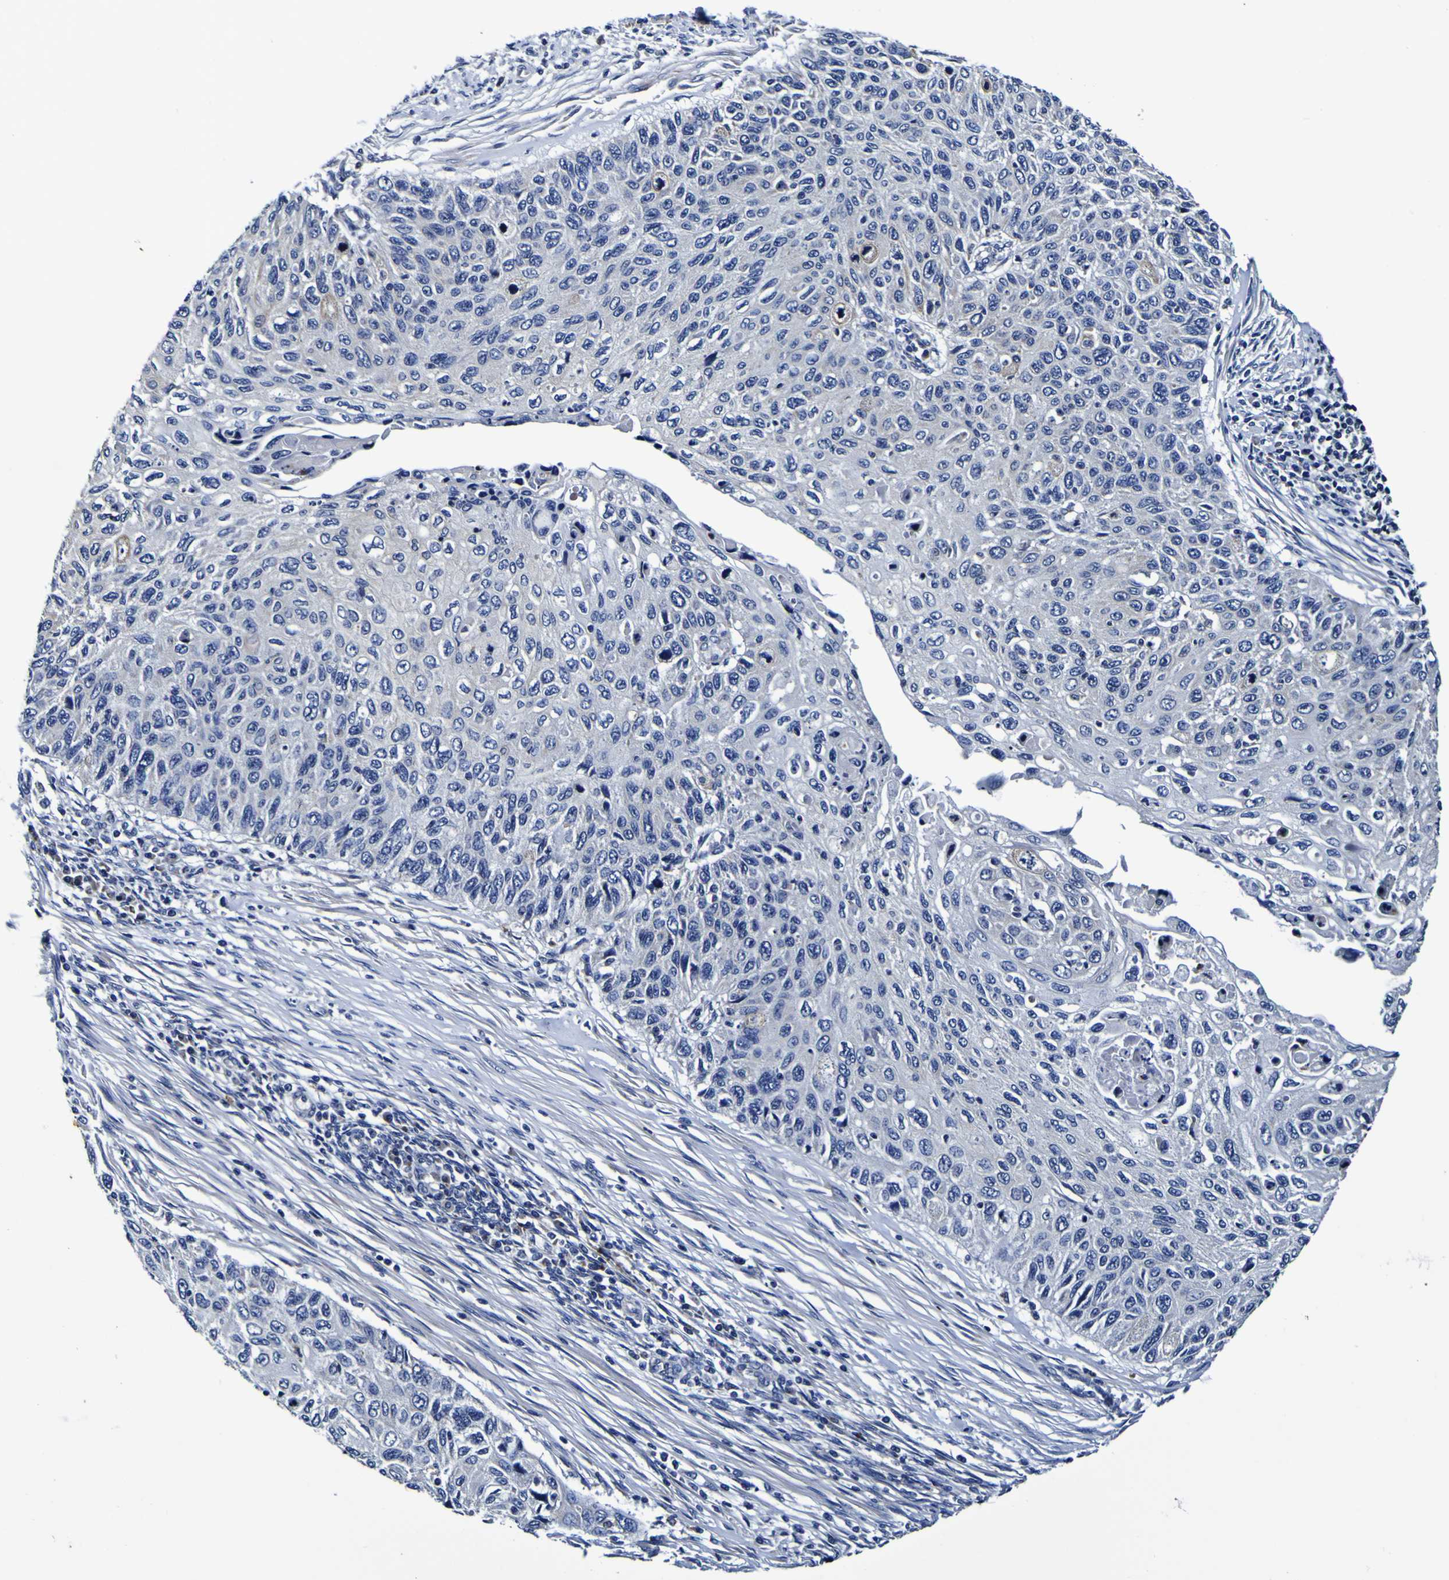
{"staining": {"intensity": "negative", "quantity": "none", "location": "none"}, "tissue": "cervical cancer", "cell_type": "Tumor cells", "image_type": "cancer", "snomed": [{"axis": "morphology", "description": "Squamous cell carcinoma, NOS"}, {"axis": "topography", "description": "Cervix"}], "caption": "An immunohistochemistry (IHC) micrograph of cervical squamous cell carcinoma is shown. There is no staining in tumor cells of cervical squamous cell carcinoma.", "gene": "PANK4", "patient": {"sex": "female", "age": 70}}